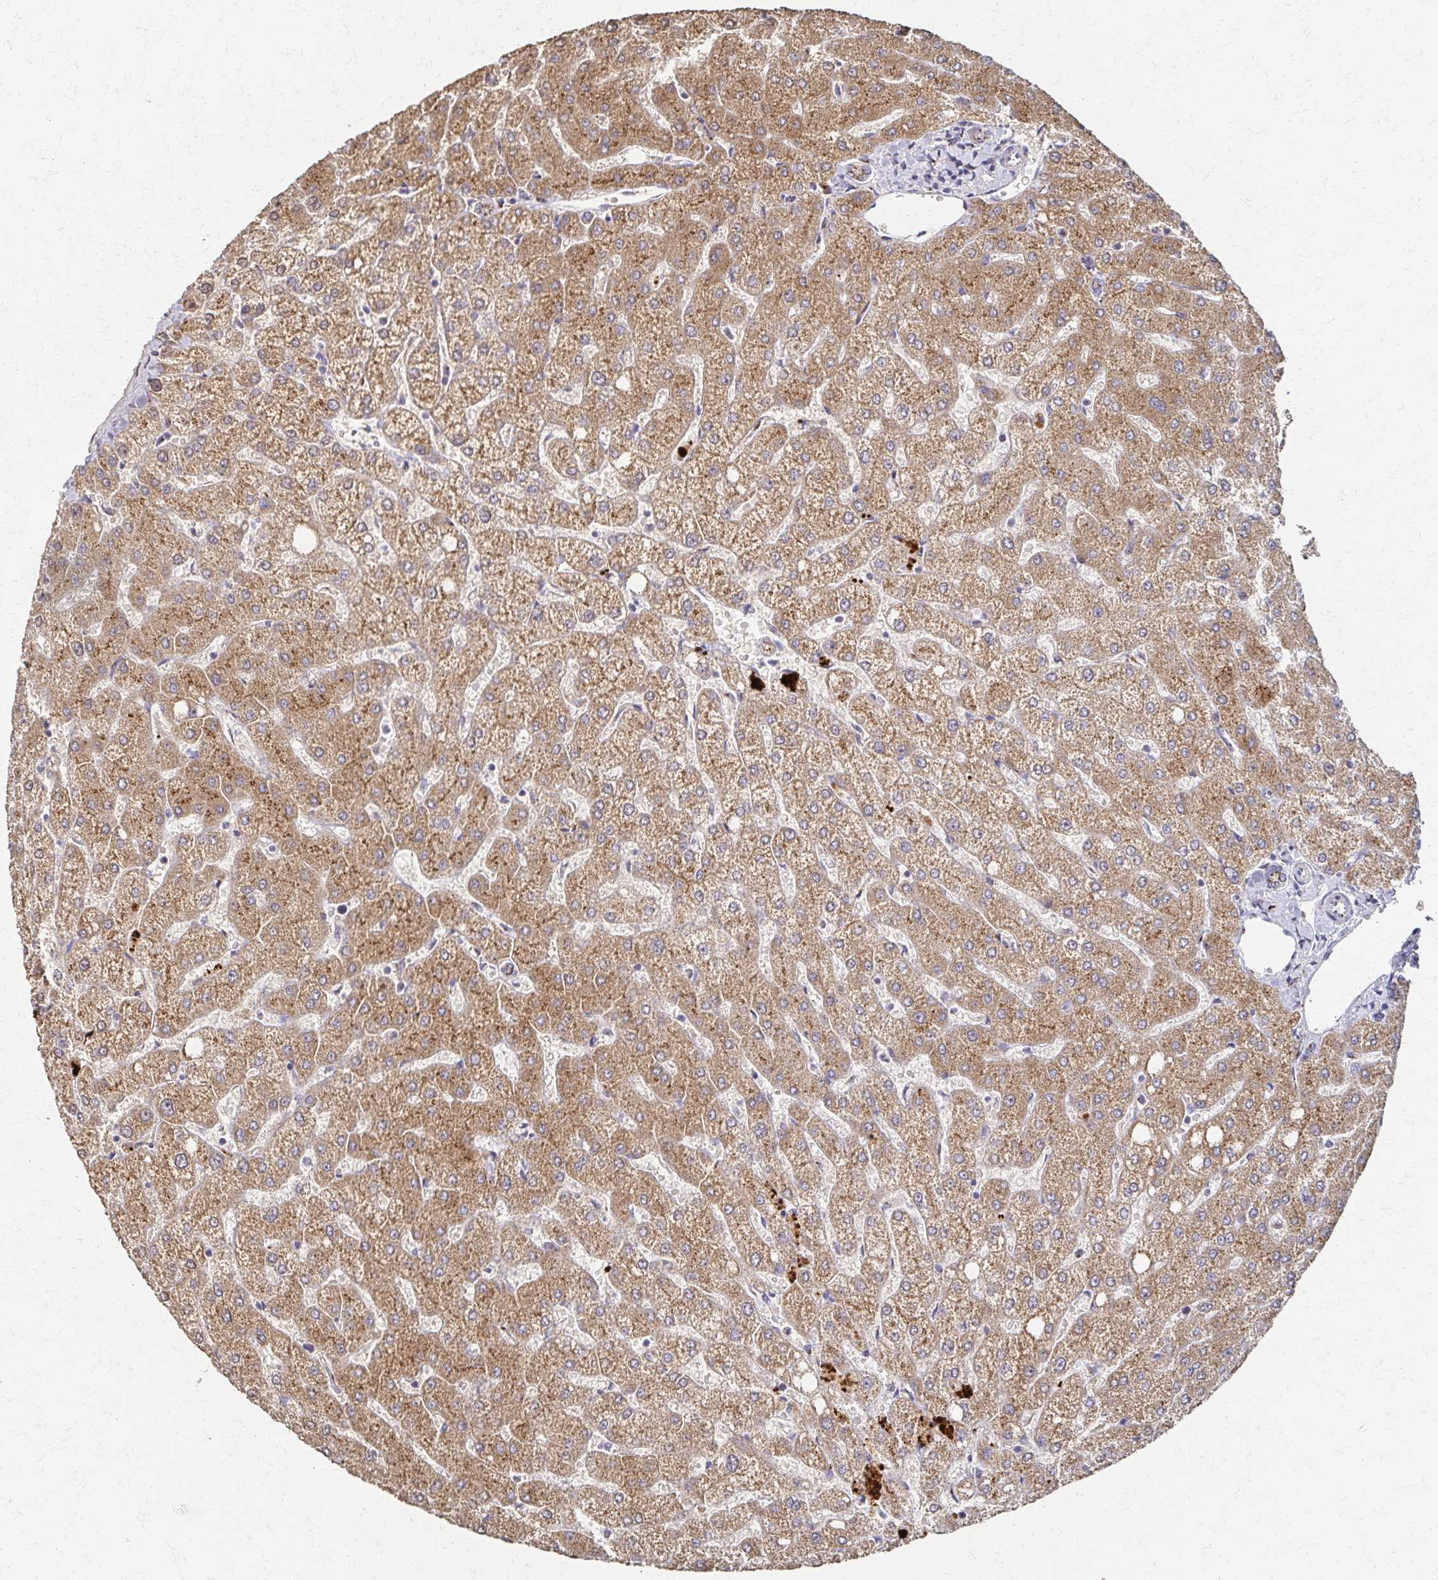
{"staining": {"intensity": "weak", "quantity": "25%-75%", "location": "cytoplasmic/membranous"}, "tissue": "liver", "cell_type": "Cholangiocytes", "image_type": "normal", "snomed": [{"axis": "morphology", "description": "Normal tissue, NOS"}, {"axis": "topography", "description": "Liver"}], "caption": "Liver was stained to show a protein in brown. There is low levels of weak cytoplasmic/membranous staining in approximately 25%-75% of cholangiocytes. The protein is stained brown, and the nuclei are stained in blue (DAB IHC with brightfield microscopy, high magnification).", "gene": "ENSG00000254692", "patient": {"sex": "female", "age": 54}}